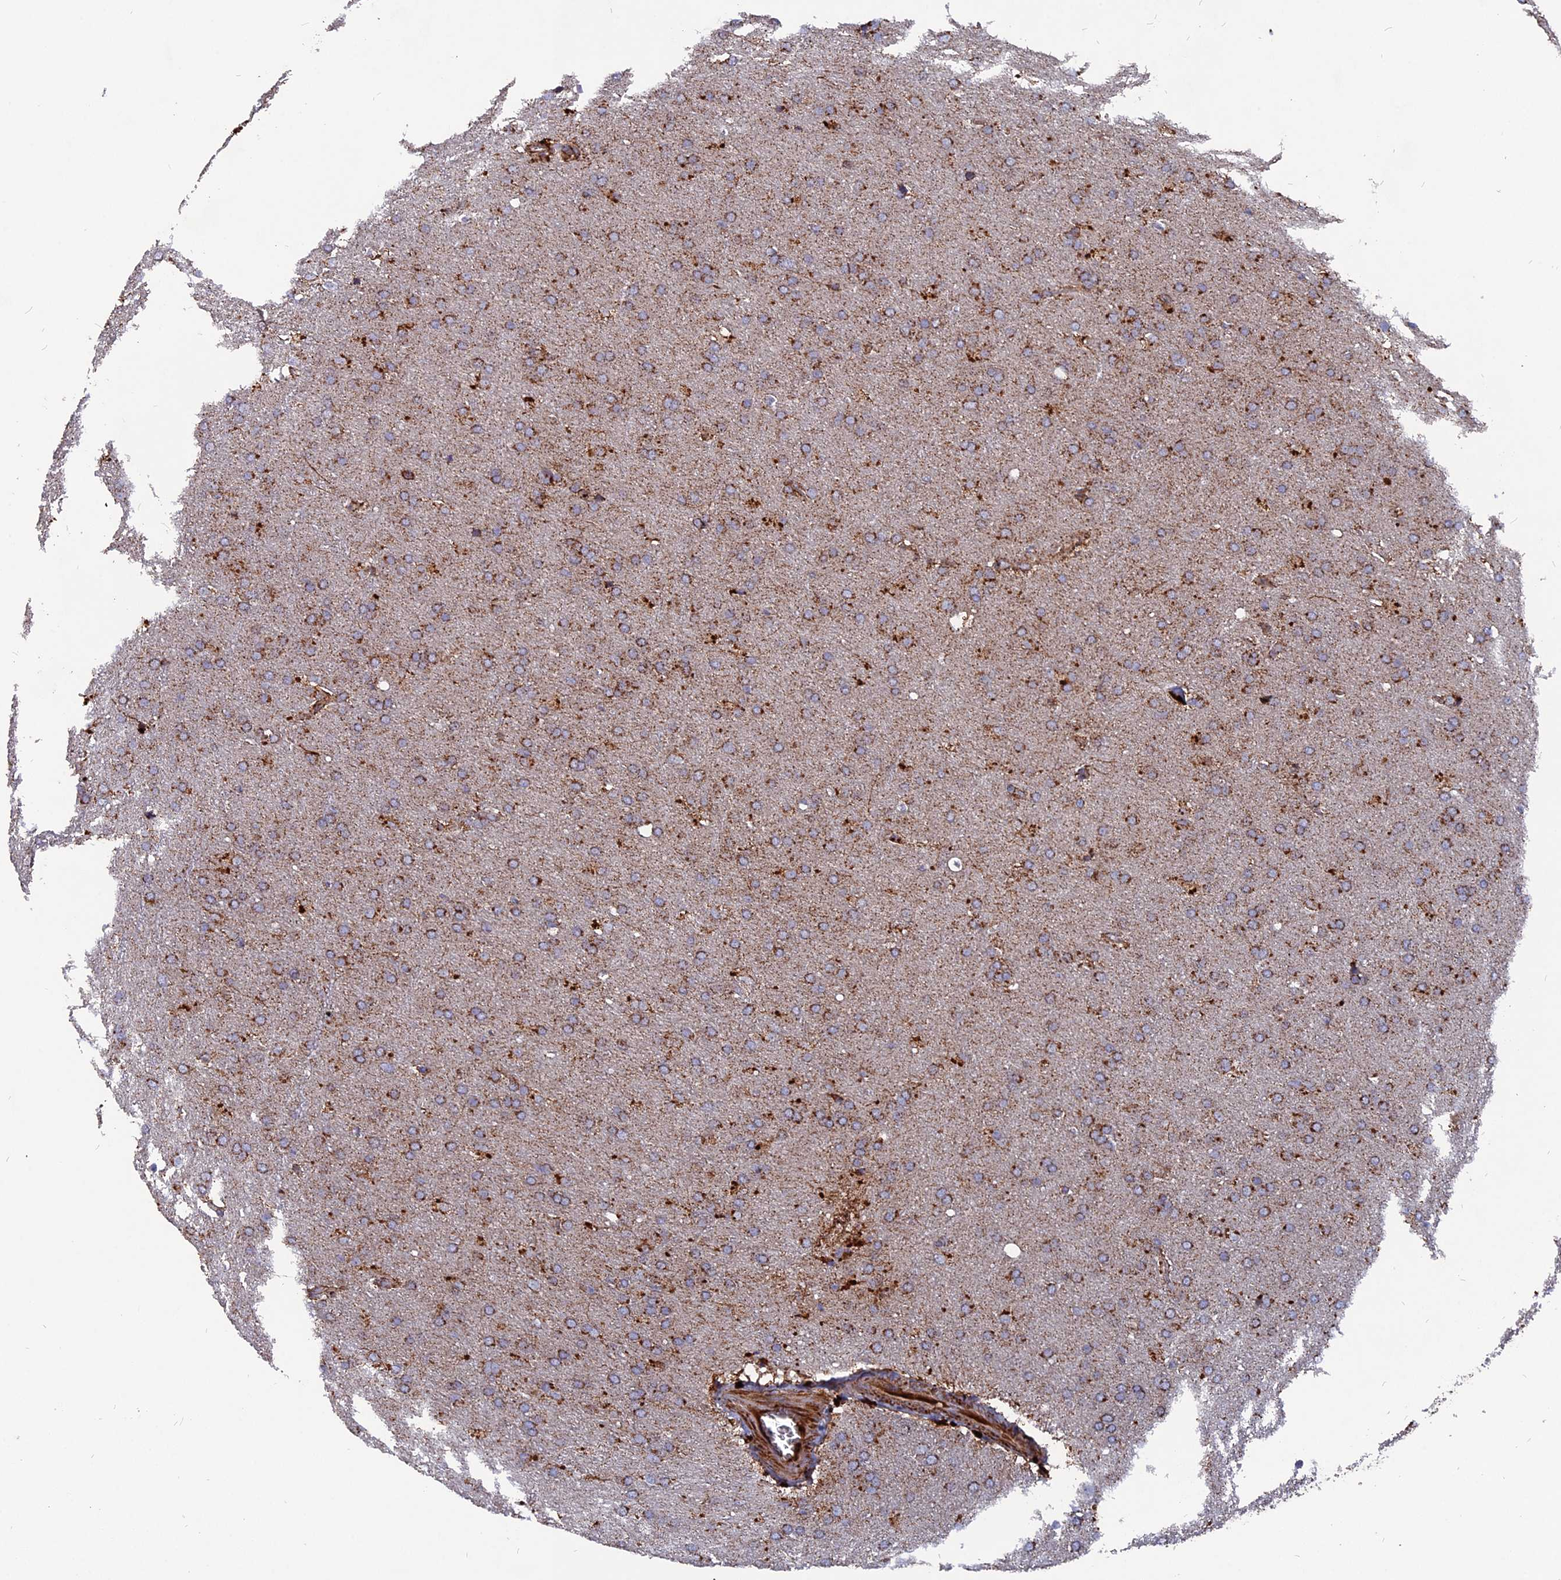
{"staining": {"intensity": "moderate", "quantity": ">75%", "location": "cytoplasmic/membranous"}, "tissue": "glioma", "cell_type": "Tumor cells", "image_type": "cancer", "snomed": [{"axis": "morphology", "description": "Glioma, malignant, Low grade"}, {"axis": "topography", "description": "Brain"}], "caption": "Human malignant glioma (low-grade) stained with a brown dye shows moderate cytoplasmic/membranous positive expression in about >75% of tumor cells.", "gene": "TGFA", "patient": {"sex": "female", "age": 32}}